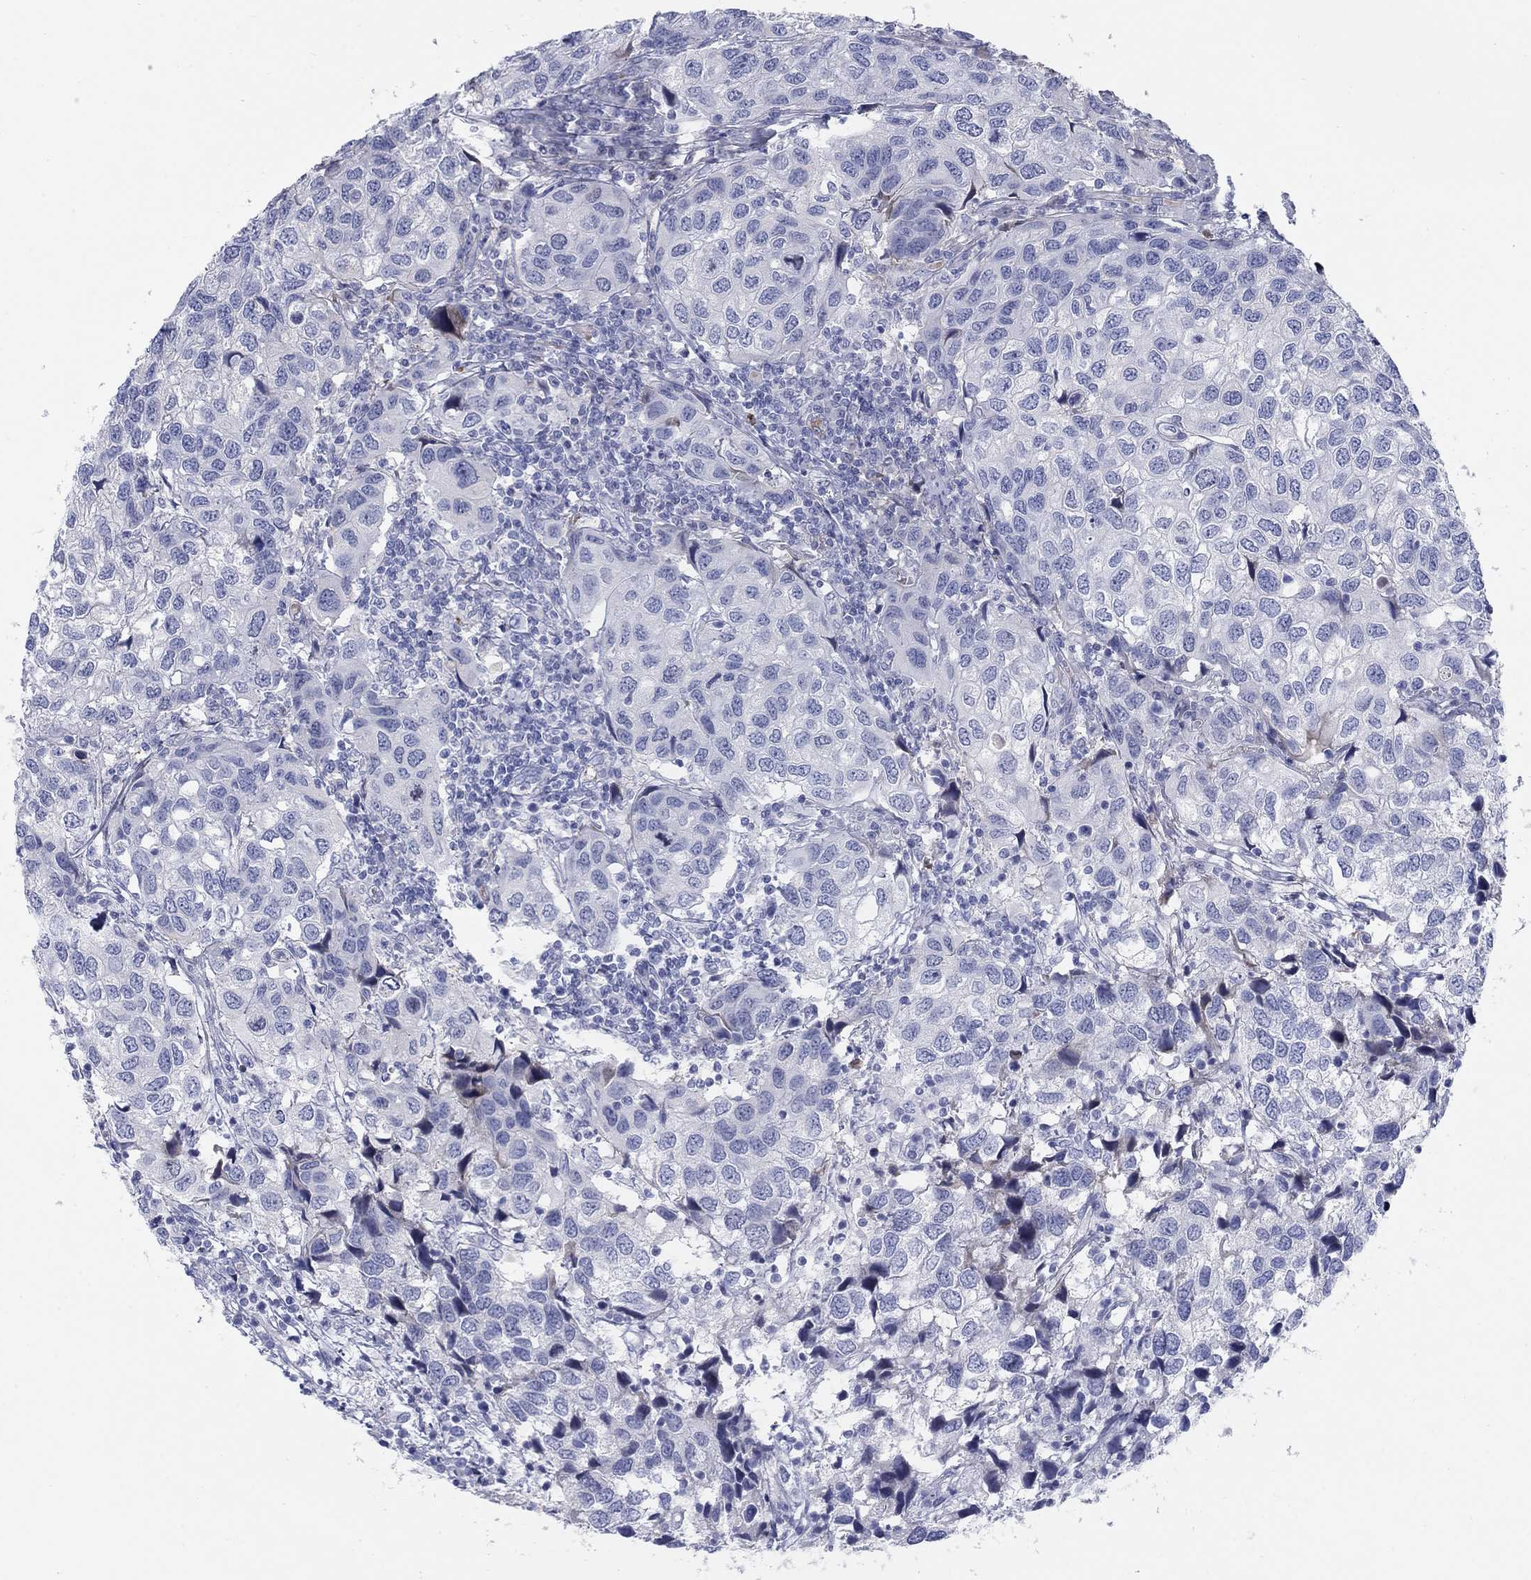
{"staining": {"intensity": "negative", "quantity": "none", "location": "none"}, "tissue": "urothelial cancer", "cell_type": "Tumor cells", "image_type": "cancer", "snomed": [{"axis": "morphology", "description": "Urothelial carcinoma, High grade"}, {"axis": "topography", "description": "Urinary bladder"}], "caption": "The photomicrograph displays no significant staining in tumor cells of high-grade urothelial carcinoma. (Brightfield microscopy of DAB immunohistochemistry at high magnification).", "gene": "HEATR4", "patient": {"sex": "male", "age": 79}}